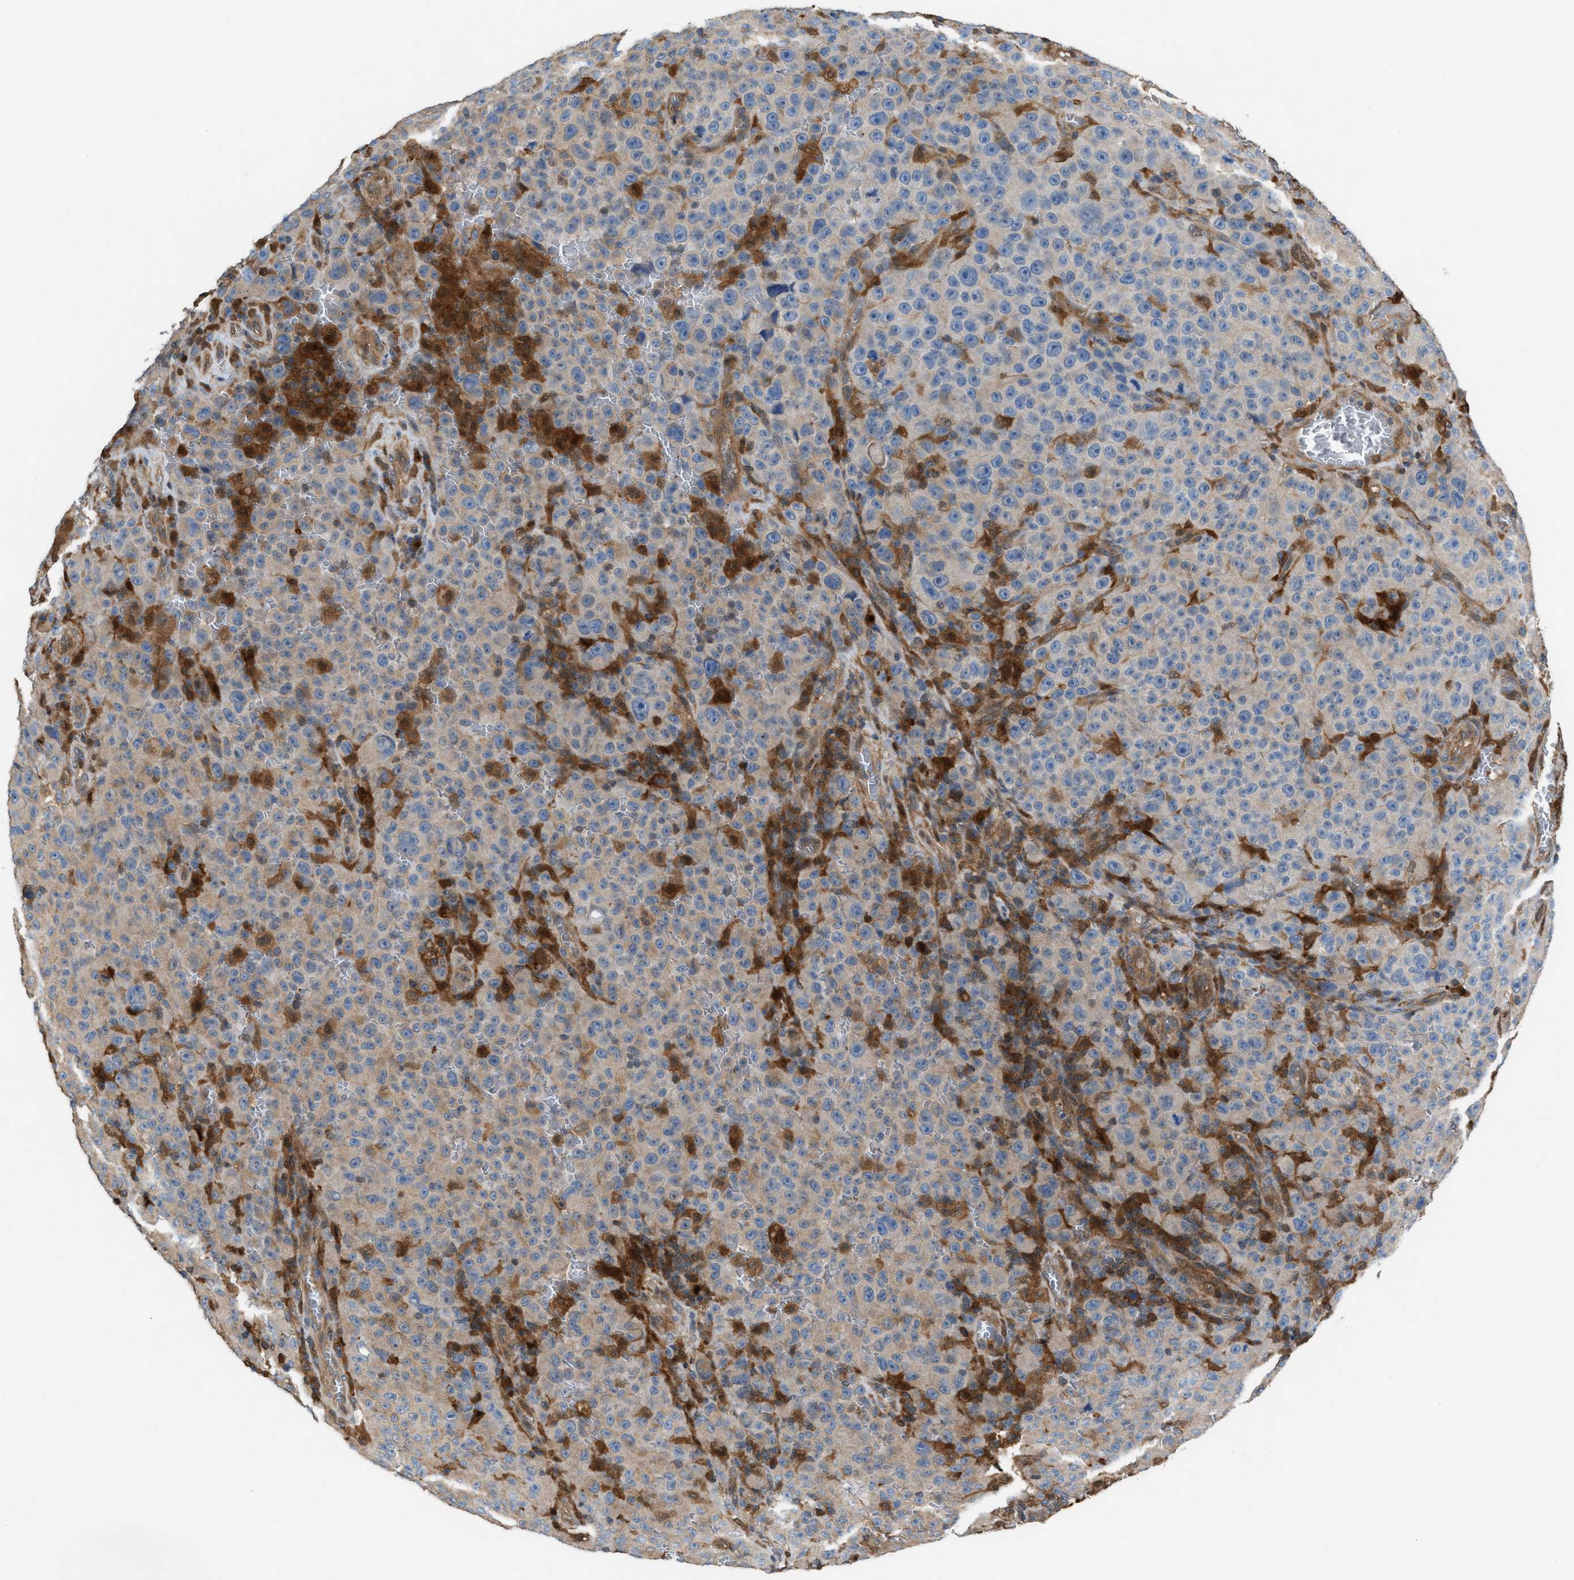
{"staining": {"intensity": "negative", "quantity": "none", "location": "none"}, "tissue": "melanoma", "cell_type": "Tumor cells", "image_type": "cancer", "snomed": [{"axis": "morphology", "description": "Malignant melanoma, NOS"}, {"axis": "topography", "description": "Skin"}], "caption": "Immunohistochemistry image of human melanoma stained for a protein (brown), which shows no staining in tumor cells.", "gene": "TPK1", "patient": {"sex": "female", "age": 82}}